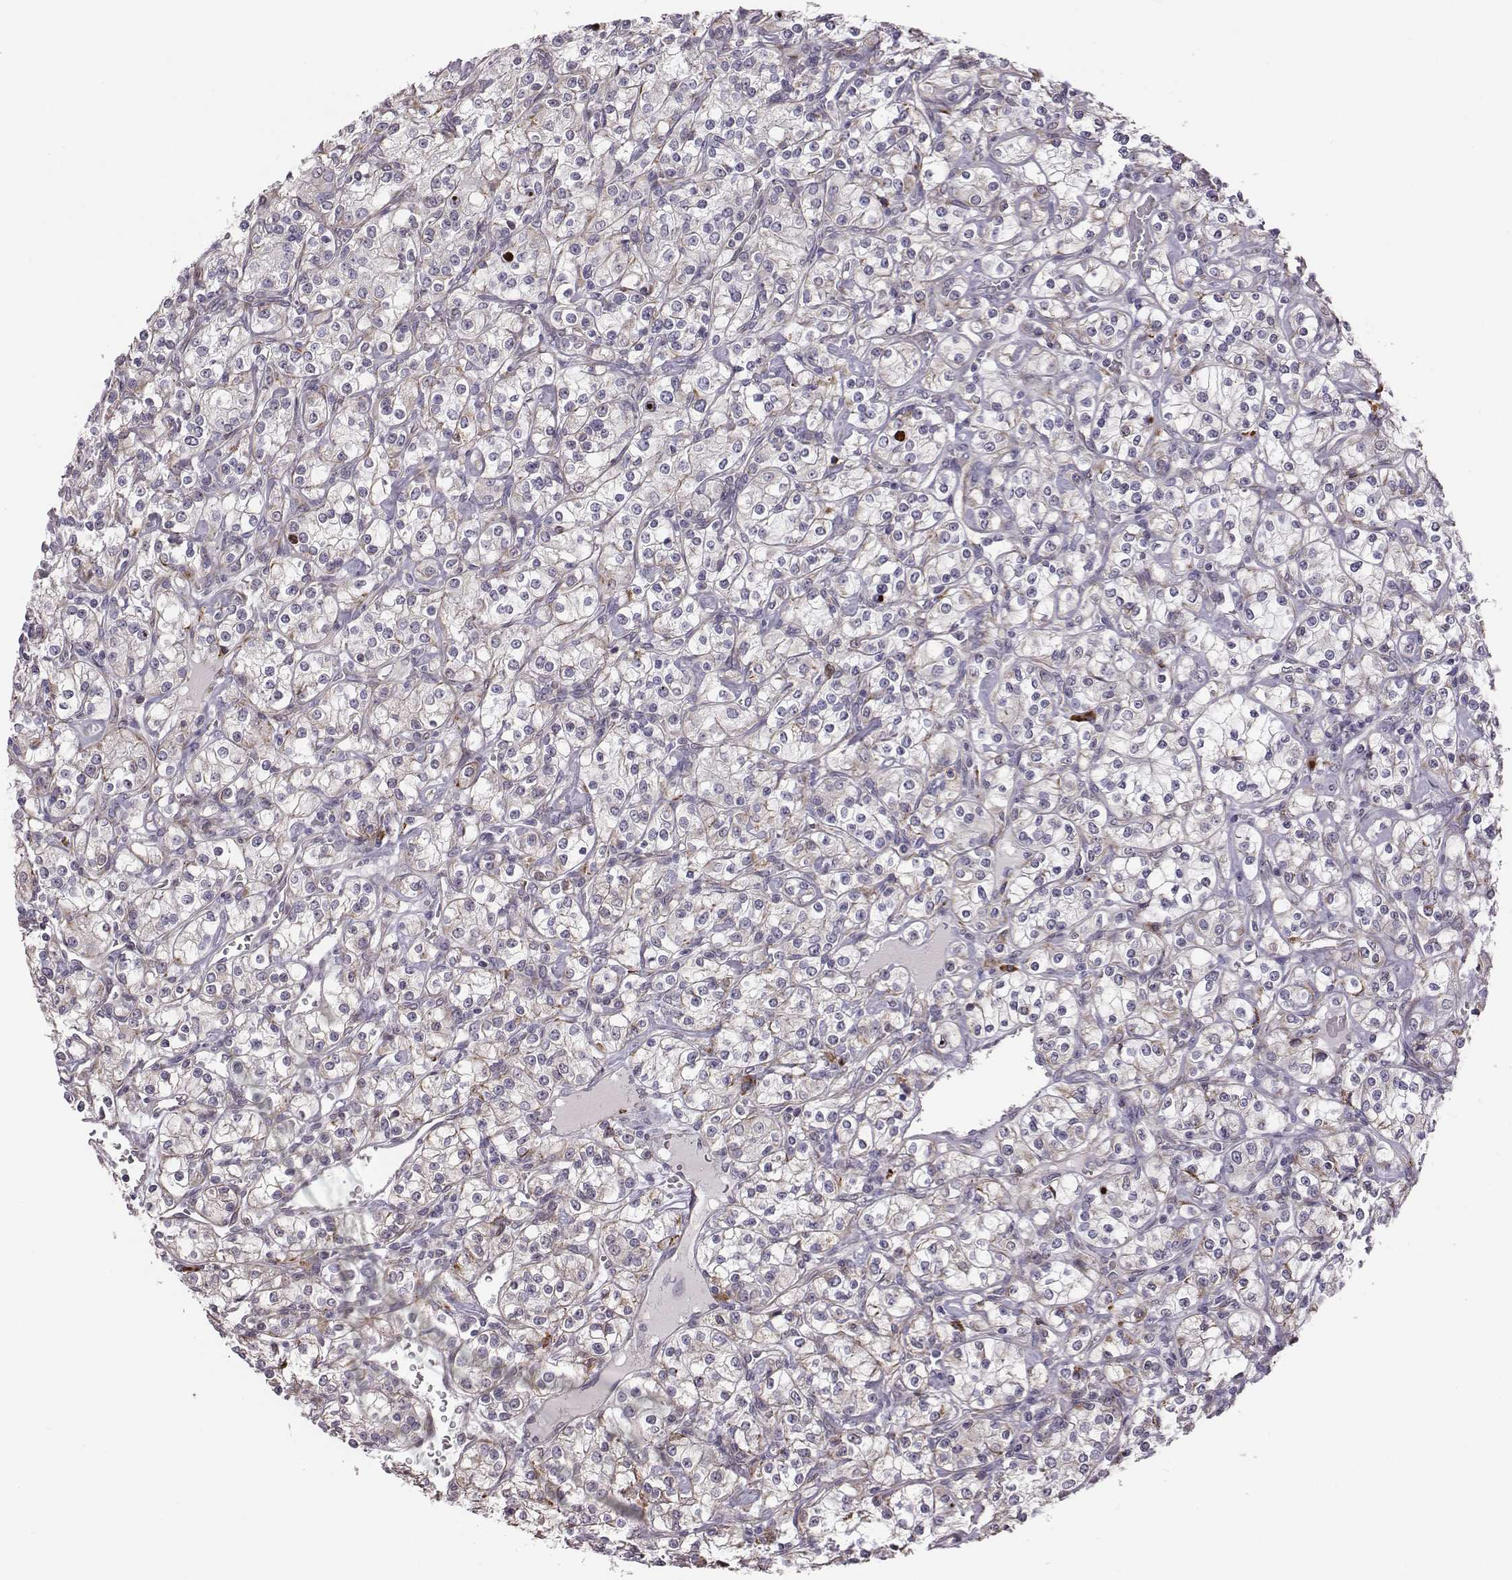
{"staining": {"intensity": "moderate", "quantity": "<25%", "location": "cytoplasmic/membranous"}, "tissue": "renal cancer", "cell_type": "Tumor cells", "image_type": "cancer", "snomed": [{"axis": "morphology", "description": "Adenocarcinoma, NOS"}, {"axis": "topography", "description": "Kidney"}], "caption": "Renal adenocarcinoma was stained to show a protein in brown. There is low levels of moderate cytoplasmic/membranous expression in approximately <25% of tumor cells. (Stains: DAB in brown, nuclei in blue, Microscopy: brightfield microscopy at high magnification).", "gene": "SELENOI", "patient": {"sex": "male", "age": 77}}